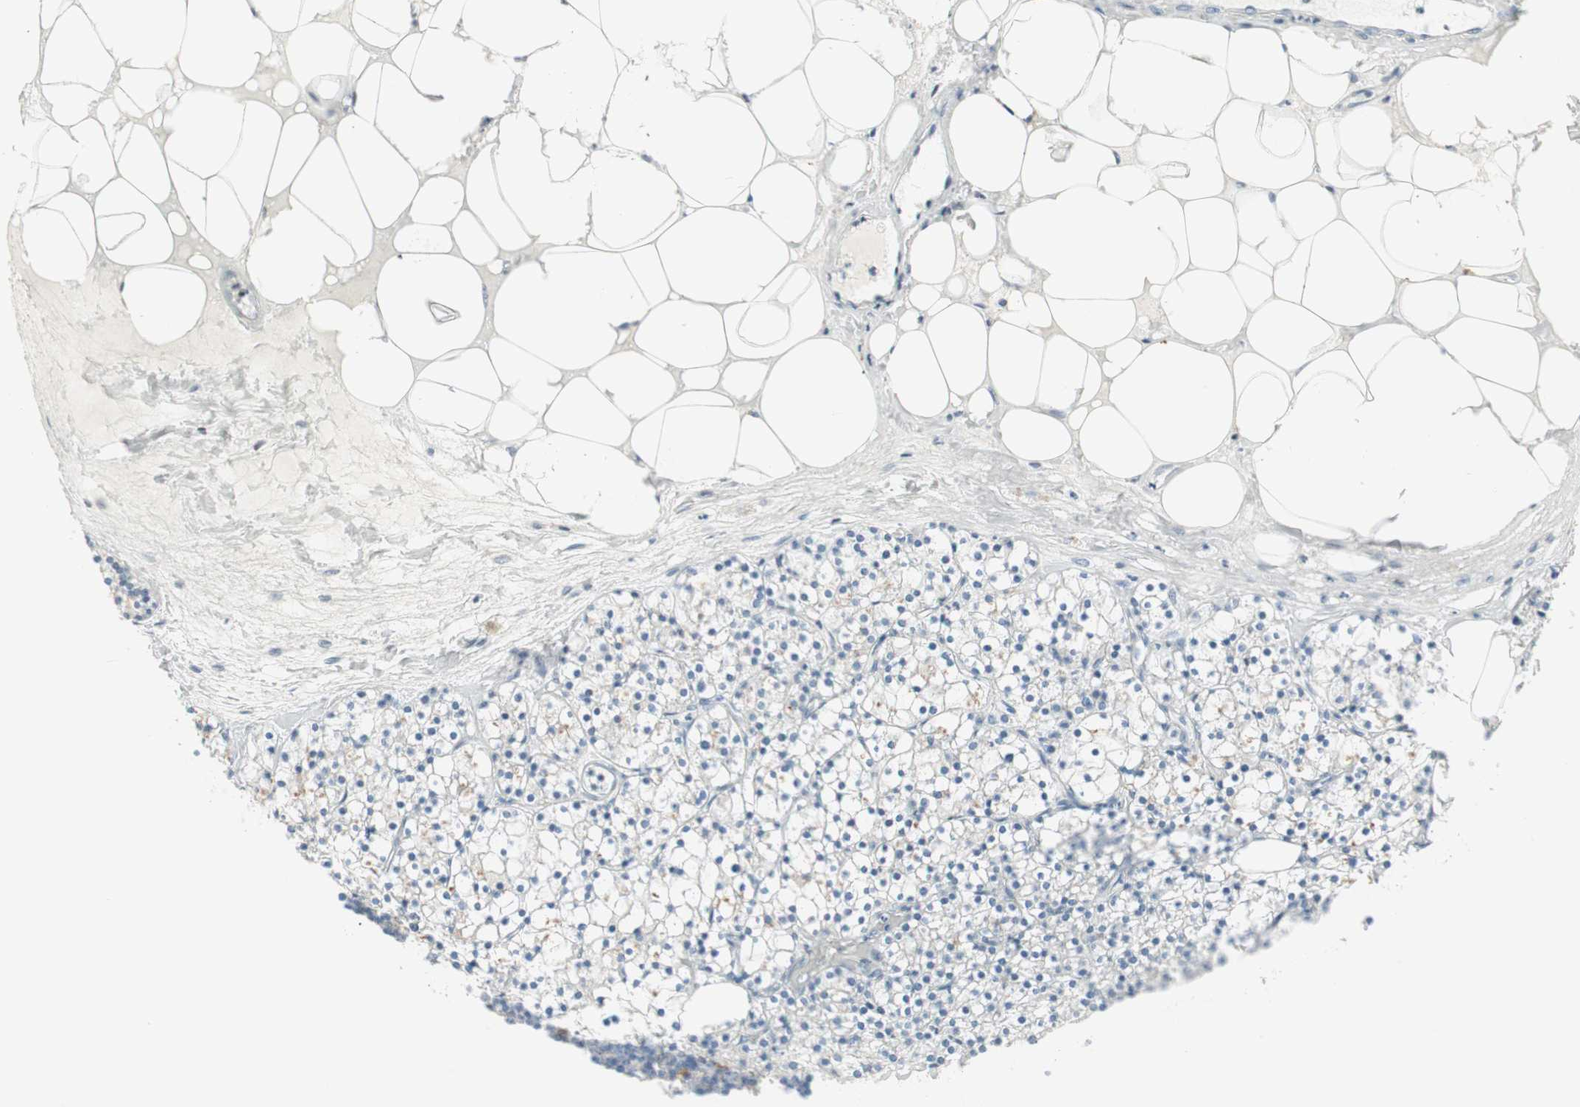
{"staining": {"intensity": "negative", "quantity": "none", "location": "none"}, "tissue": "parathyroid gland", "cell_type": "Glandular cells", "image_type": "normal", "snomed": [{"axis": "morphology", "description": "Normal tissue, NOS"}, {"axis": "topography", "description": "Parathyroid gland"}], "caption": "Immunohistochemical staining of unremarkable human parathyroid gland shows no significant expression in glandular cells. (Immunohistochemistry, brightfield microscopy, high magnification).", "gene": "SULT1C2", "patient": {"sex": "female", "age": 63}}